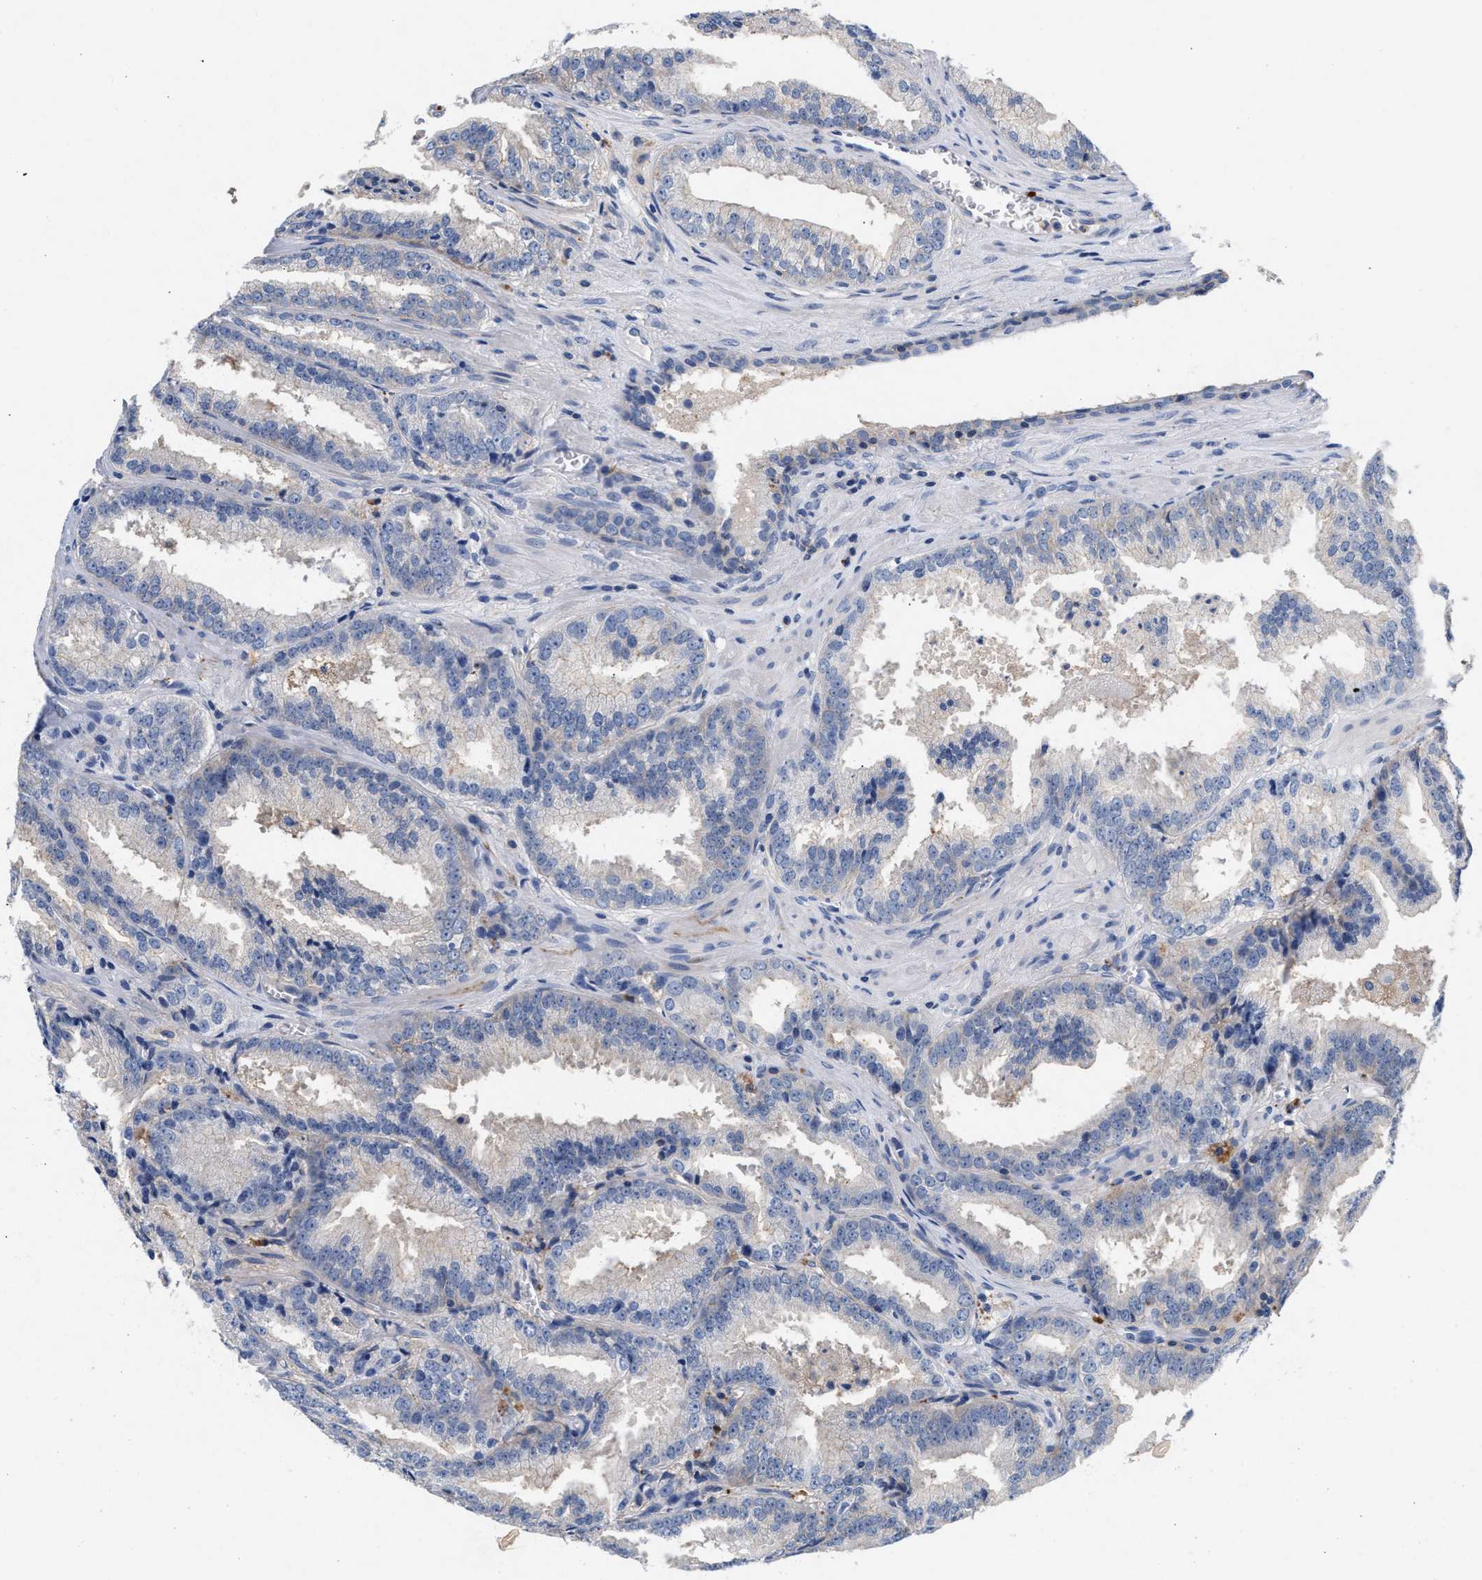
{"staining": {"intensity": "negative", "quantity": "none", "location": "none"}, "tissue": "prostate cancer", "cell_type": "Tumor cells", "image_type": "cancer", "snomed": [{"axis": "morphology", "description": "Adenocarcinoma, High grade"}, {"axis": "topography", "description": "Prostate"}], "caption": "There is no significant expression in tumor cells of prostate cancer. Brightfield microscopy of immunohistochemistry (IHC) stained with DAB (brown) and hematoxylin (blue), captured at high magnification.", "gene": "GNAI3", "patient": {"sex": "male", "age": 61}}